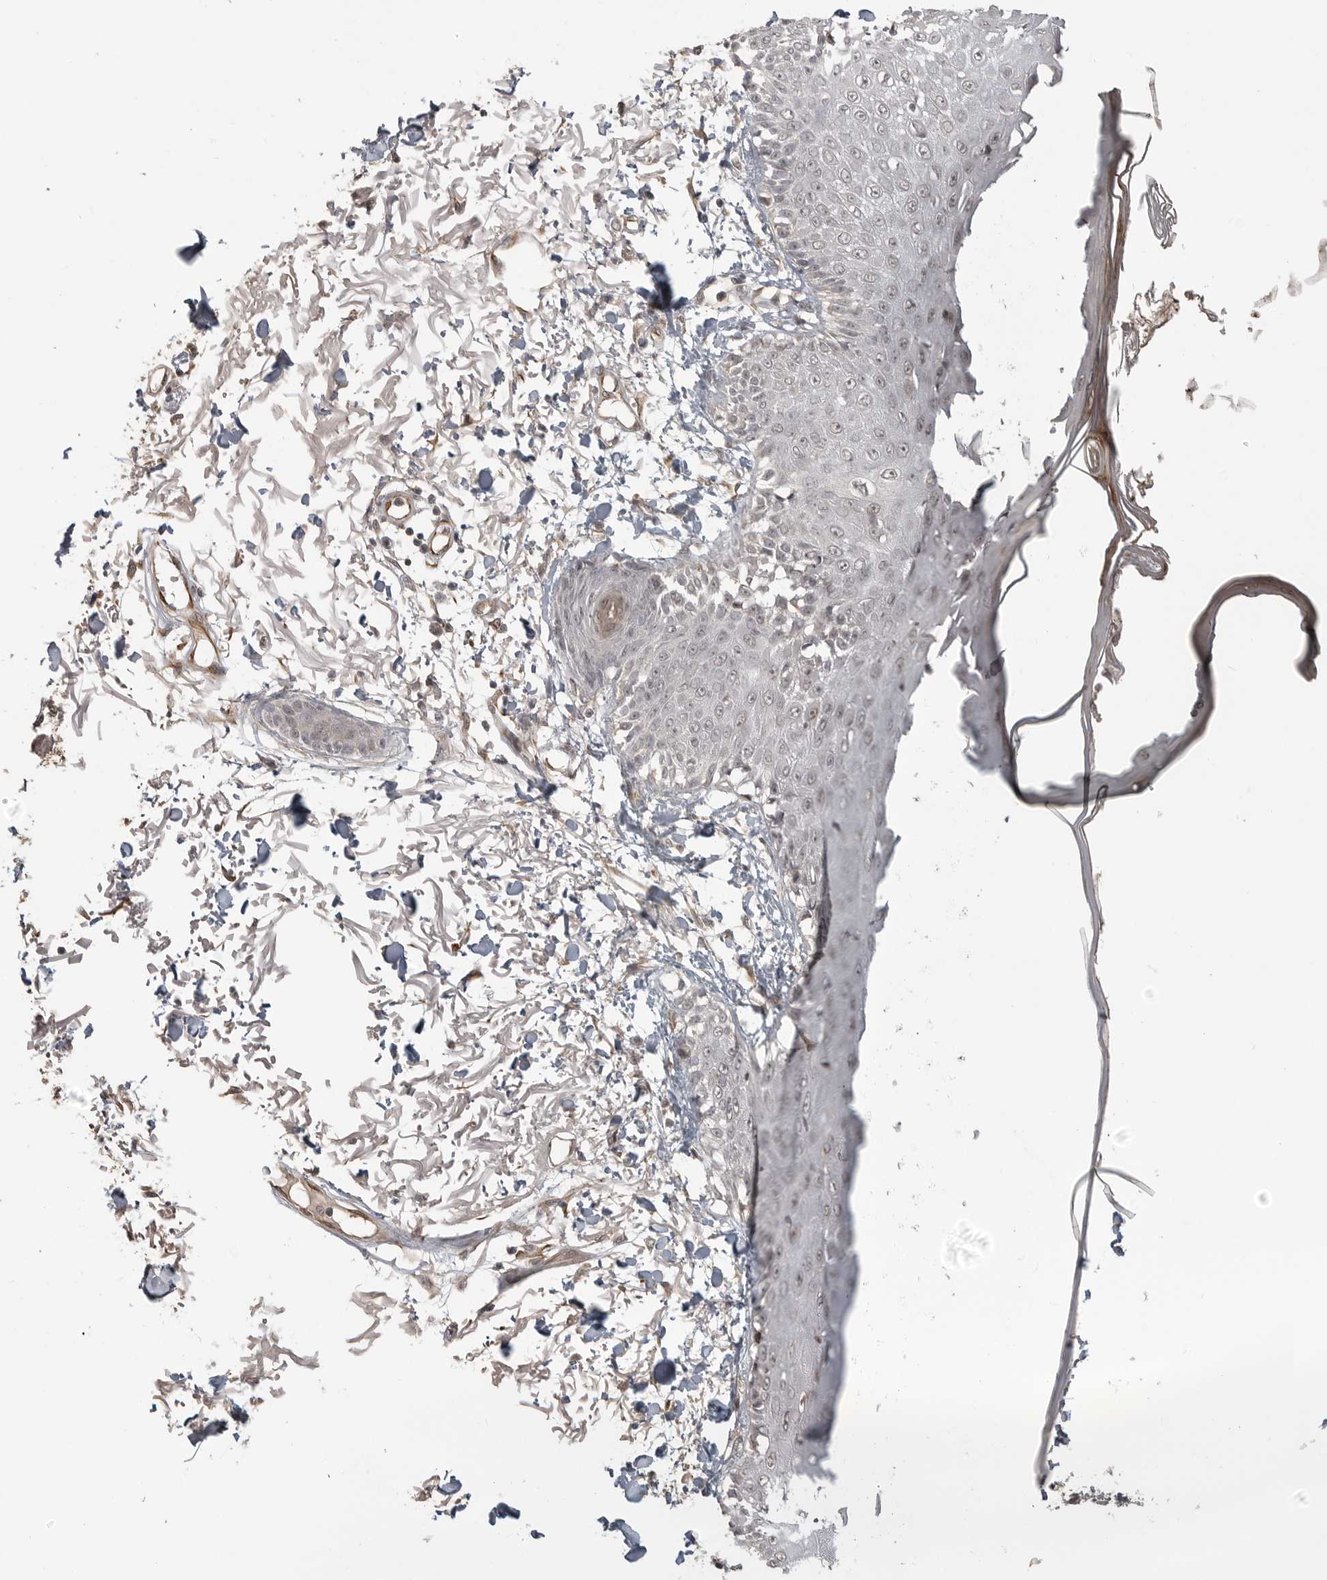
{"staining": {"intensity": "moderate", "quantity": ">75%", "location": "cytoplasmic/membranous"}, "tissue": "skin", "cell_type": "Fibroblasts", "image_type": "normal", "snomed": [{"axis": "morphology", "description": "Normal tissue, NOS"}, {"axis": "morphology", "description": "Squamous cell carcinoma, NOS"}, {"axis": "topography", "description": "Skin"}, {"axis": "topography", "description": "Peripheral nerve tissue"}], "caption": "Immunohistochemical staining of benign human skin demonstrates medium levels of moderate cytoplasmic/membranous positivity in about >75% of fibroblasts. The protein of interest is shown in brown color, while the nuclei are stained blue.", "gene": "SMG8", "patient": {"sex": "male", "age": 83}}